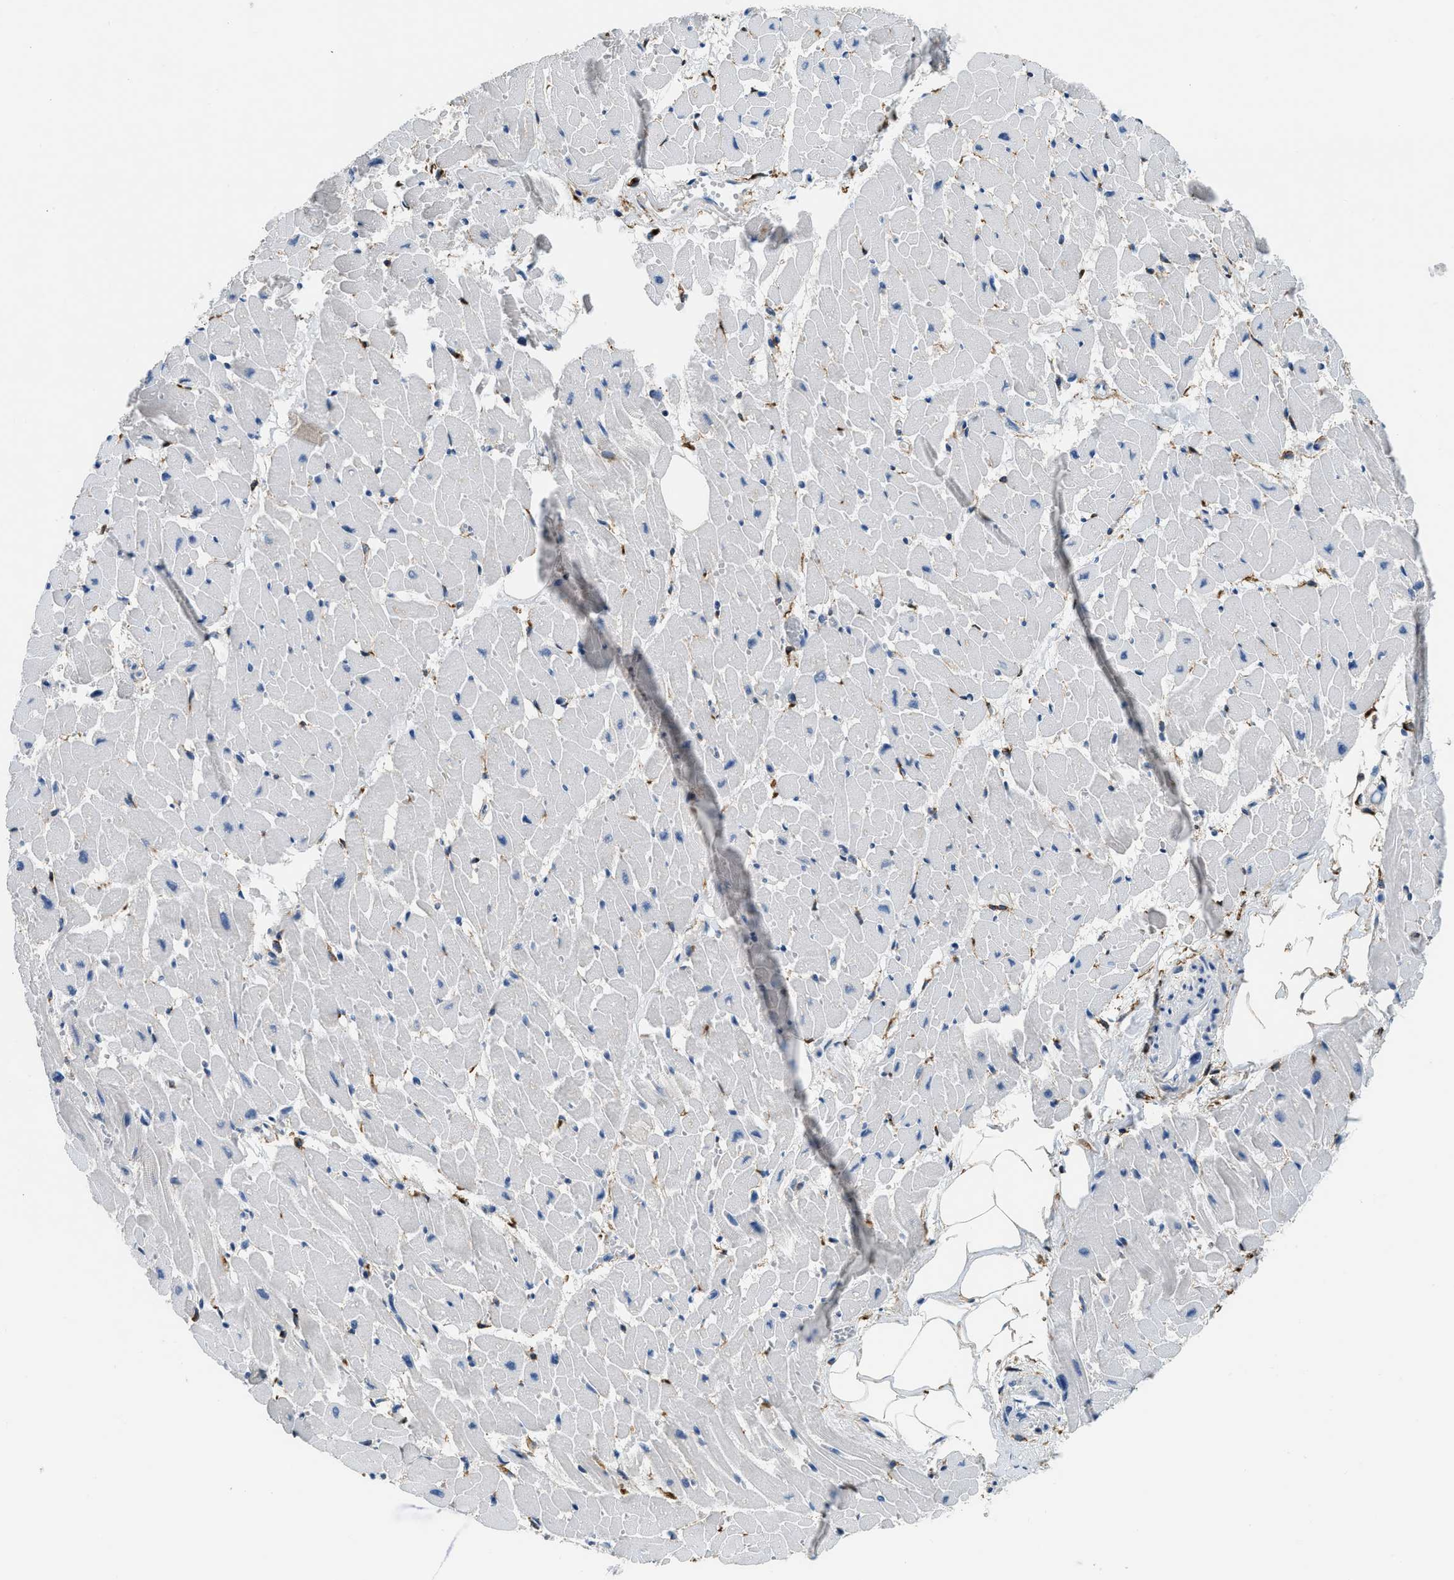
{"staining": {"intensity": "negative", "quantity": "none", "location": "none"}, "tissue": "heart muscle", "cell_type": "Cardiomyocytes", "image_type": "normal", "snomed": [{"axis": "morphology", "description": "Normal tissue, NOS"}, {"axis": "topography", "description": "Heart"}], "caption": "Immunohistochemistry of benign heart muscle displays no expression in cardiomyocytes.", "gene": "LRP1", "patient": {"sex": "female", "age": 19}}